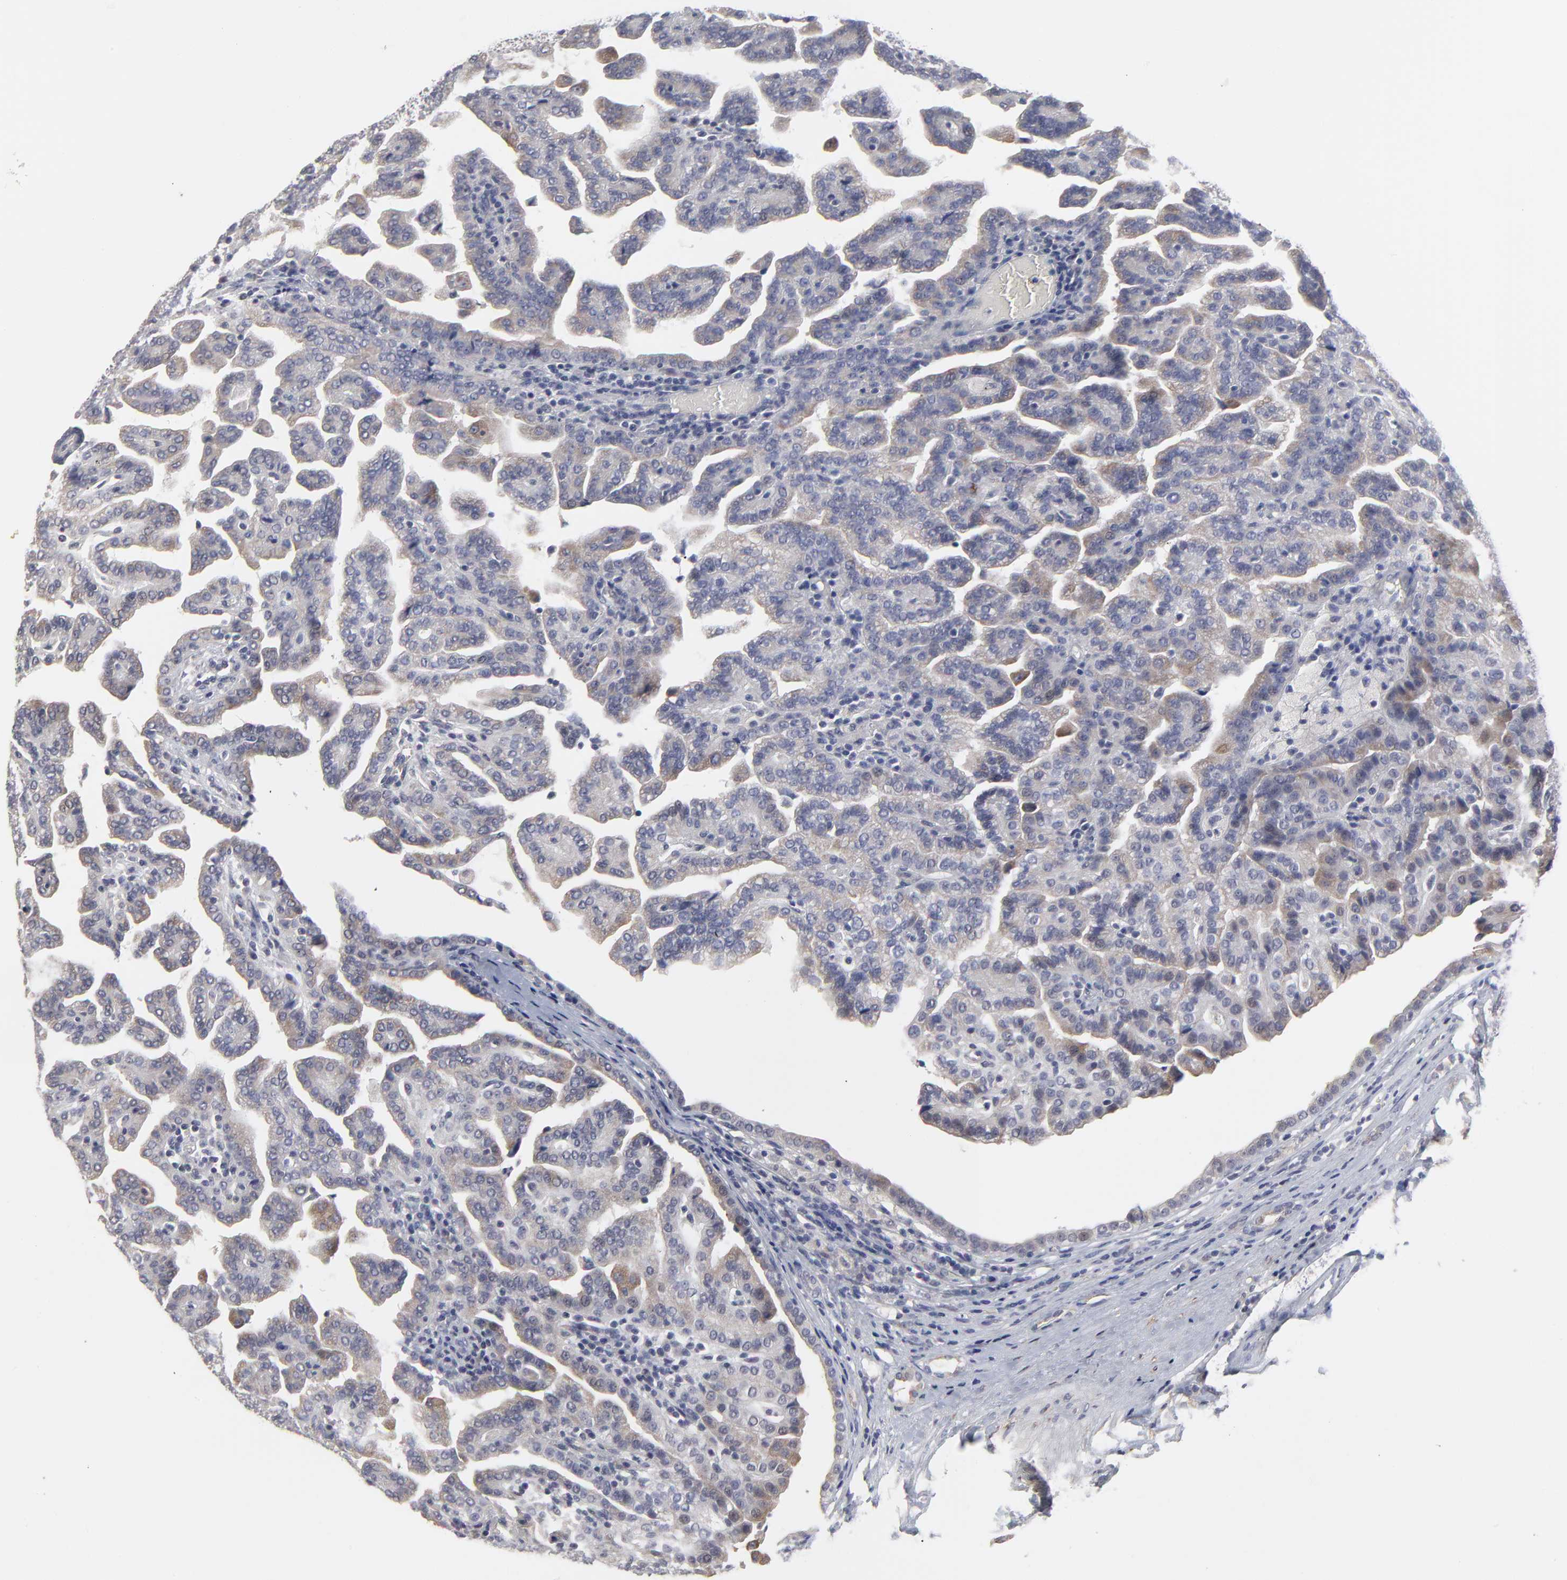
{"staining": {"intensity": "weak", "quantity": "25%-75%", "location": "cytoplasmic/membranous"}, "tissue": "renal cancer", "cell_type": "Tumor cells", "image_type": "cancer", "snomed": [{"axis": "morphology", "description": "Adenocarcinoma, NOS"}, {"axis": "topography", "description": "Kidney"}], "caption": "Brown immunohistochemical staining in human renal cancer (adenocarcinoma) displays weak cytoplasmic/membranous expression in about 25%-75% of tumor cells.", "gene": "MAGEA10", "patient": {"sex": "male", "age": 61}}